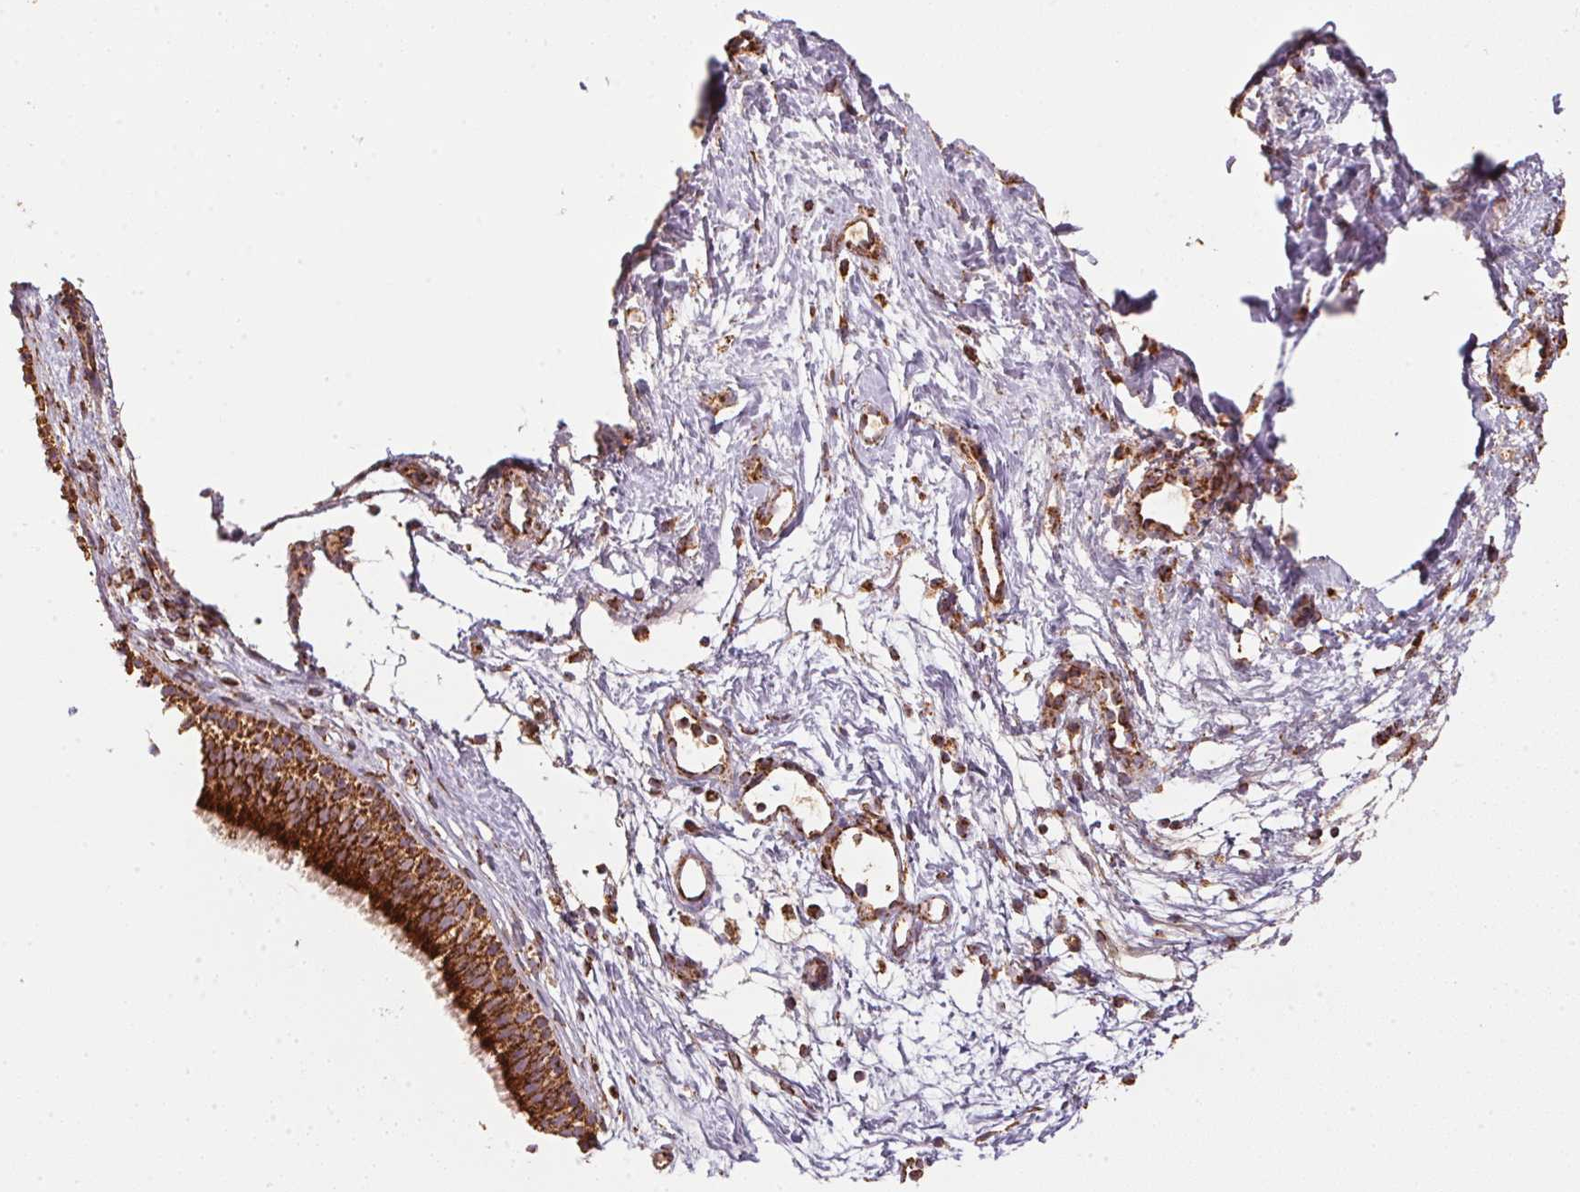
{"staining": {"intensity": "strong", "quantity": ">75%", "location": "cytoplasmic/membranous"}, "tissue": "nasopharynx", "cell_type": "Respiratory epithelial cells", "image_type": "normal", "snomed": [{"axis": "morphology", "description": "Normal tissue, NOS"}, {"axis": "topography", "description": "Nasopharynx"}], "caption": "High-magnification brightfield microscopy of normal nasopharynx stained with DAB (3,3'-diaminobenzidine) (brown) and counterstained with hematoxylin (blue). respiratory epithelial cells exhibit strong cytoplasmic/membranous positivity is identified in about>75% of cells. The staining was performed using DAB (3,3'-diaminobenzidine), with brown indicating positive protein expression. Nuclei are stained blue with hematoxylin.", "gene": "NDUFS2", "patient": {"sex": "male", "age": 58}}